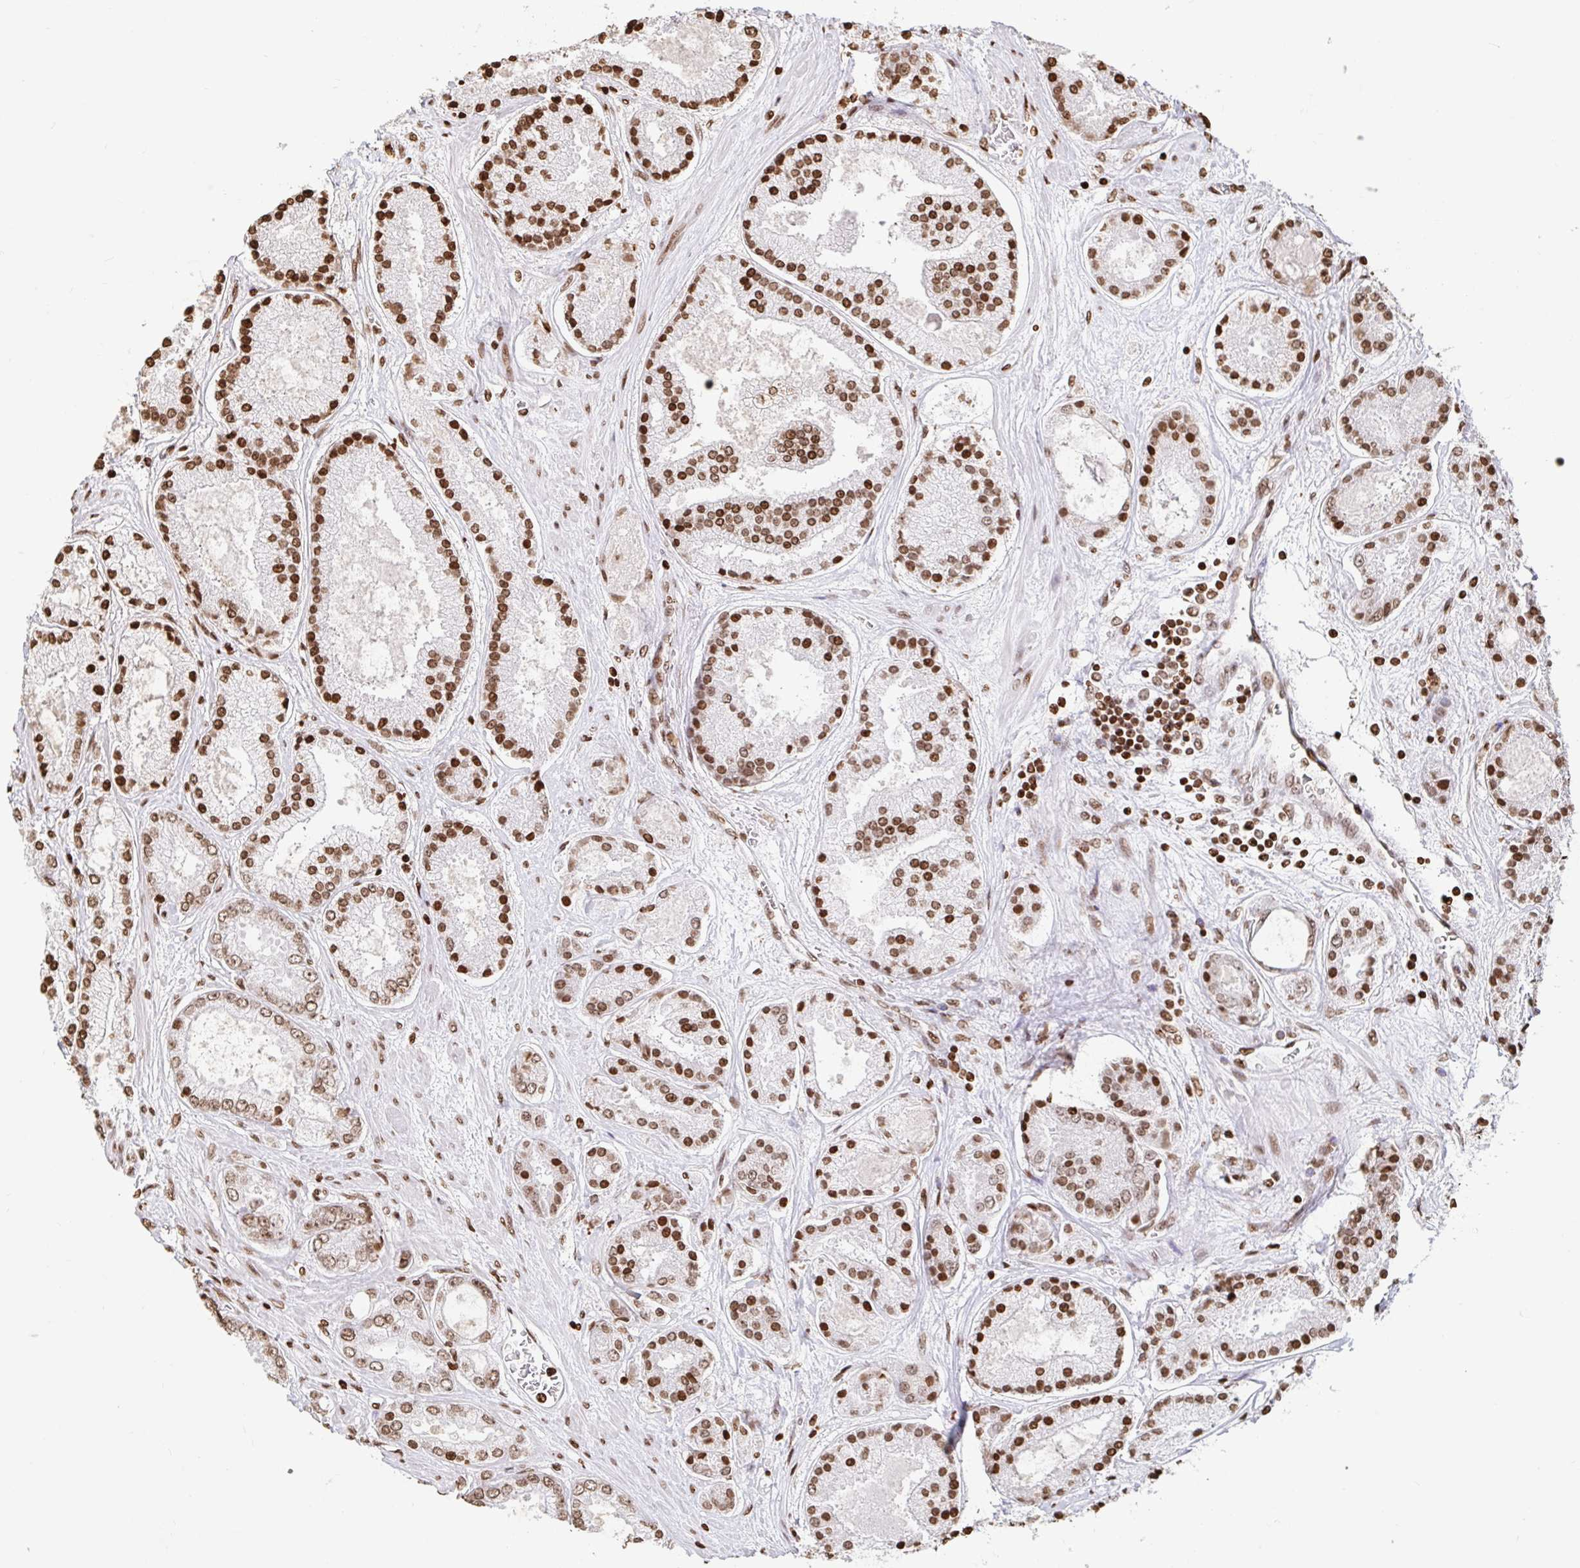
{"staining": {"intensity": "moderate", "quantity": ">75%", "location": "nuclear"}, "tissue": "prostate cancer", "cell_type": "Tumor cells", "image_type": "cancer", "snomed": [{"axis": "morphology", "description": "Adenocarcinoma, High grade"}, {"axis": "topography", "description": "Prostate"}], "caption": "Human high-grade adenocarcinoma (prostate) stained for a protein (brown) exhibits moderate nuclear positive positivity in approximately >75% of tumor cells.", "gene": "H2BC5", "patient": {"sex": "male", "age": 67}}